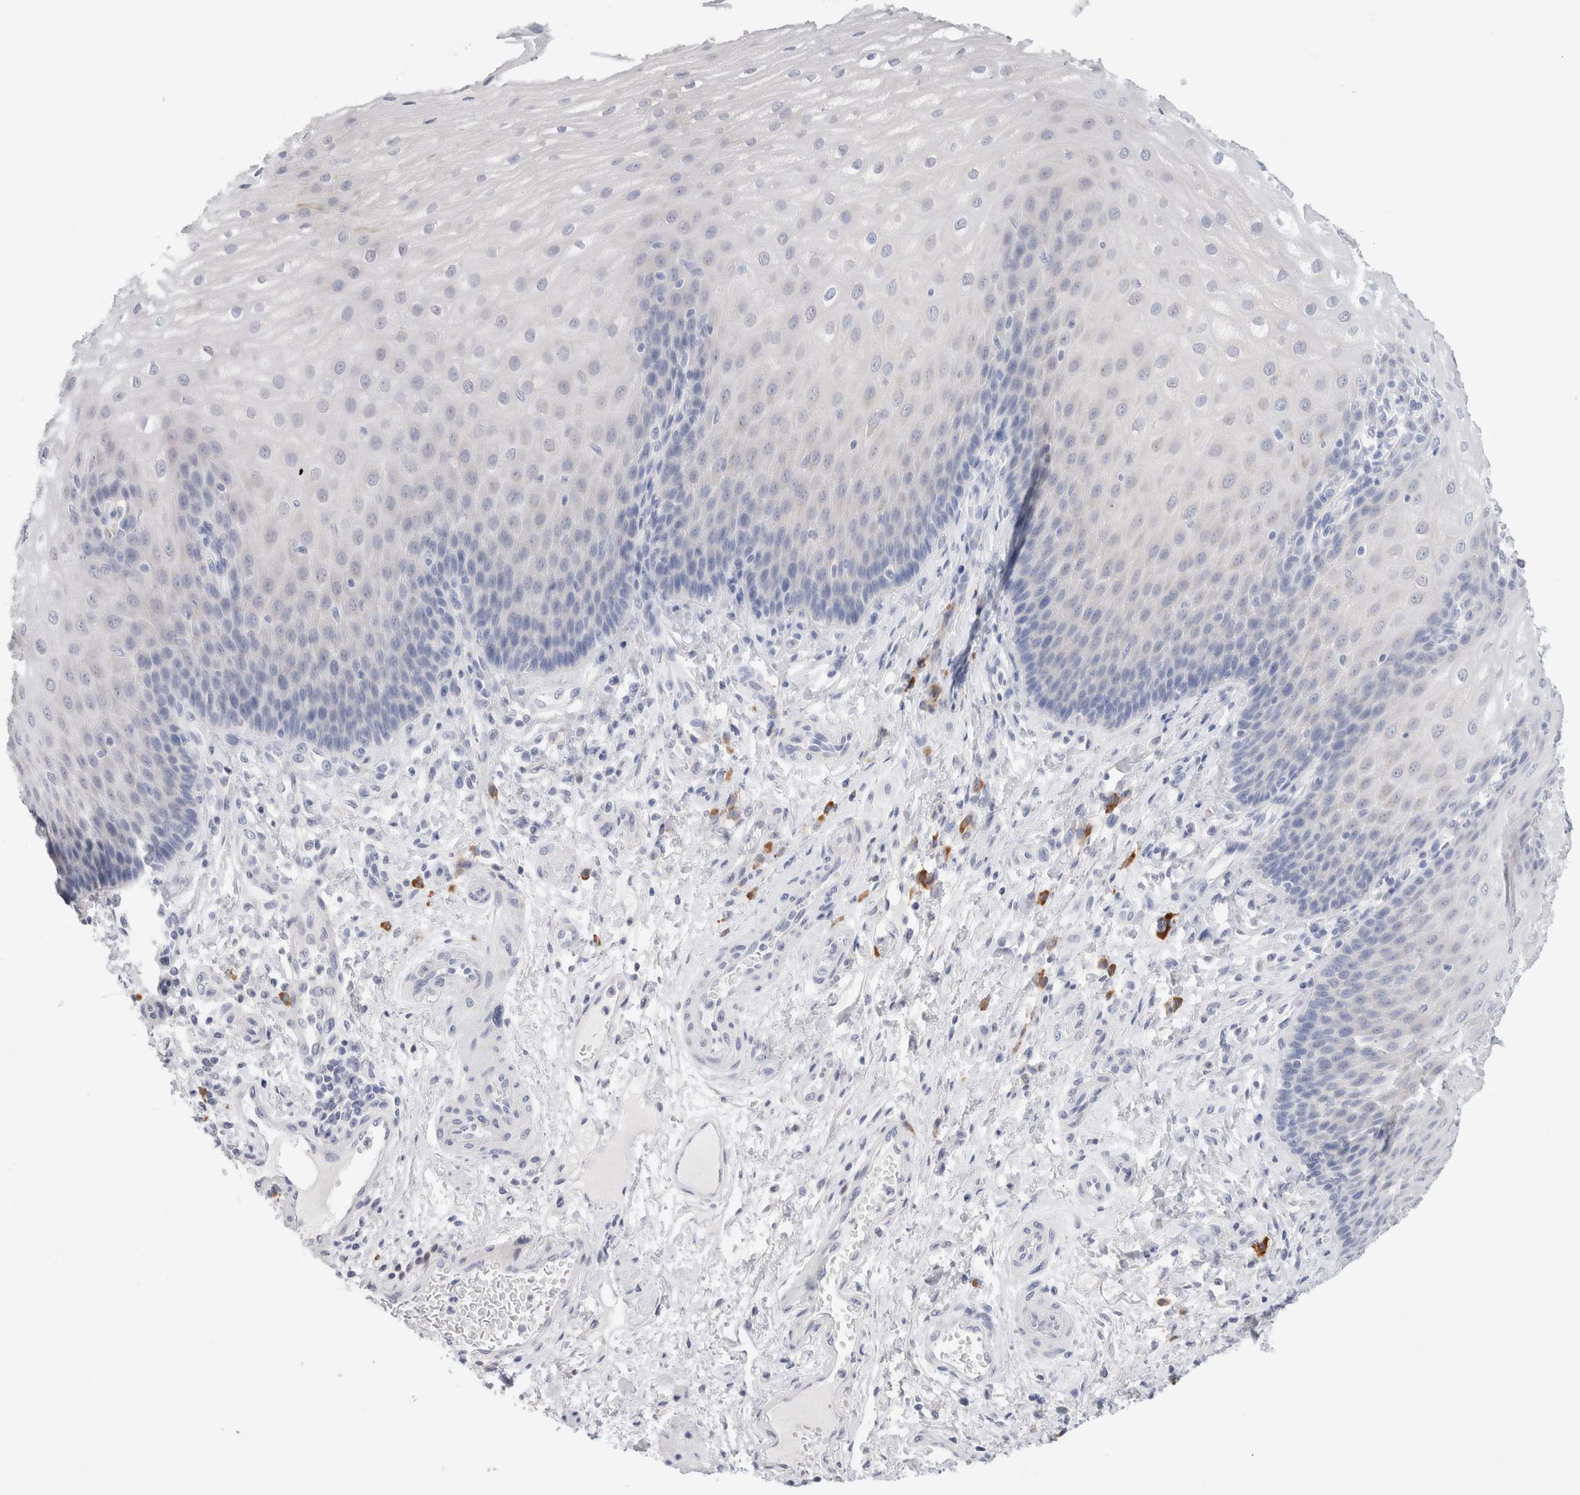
{"staining": {"intensity": "negative", "quantity": "none", "location": "none"}, "tissue": "esophagus", "cell_type": "Squamous epithelial cells", "image_type": "normal", "snomed": [{"axis": "morphology", "description": "Normal tissue, NOS"}, {"axis": "topography", "description": "Esophagus"}], "caption": "The image exhibits no staining of squamous epithelial cells in benign esophagus. (DAB (3,3'-diaminobenzidine) IHC with hematoxylin counter stain).", "gene": "GADD45G", "patient": {"sex": "male", "age": 54}}